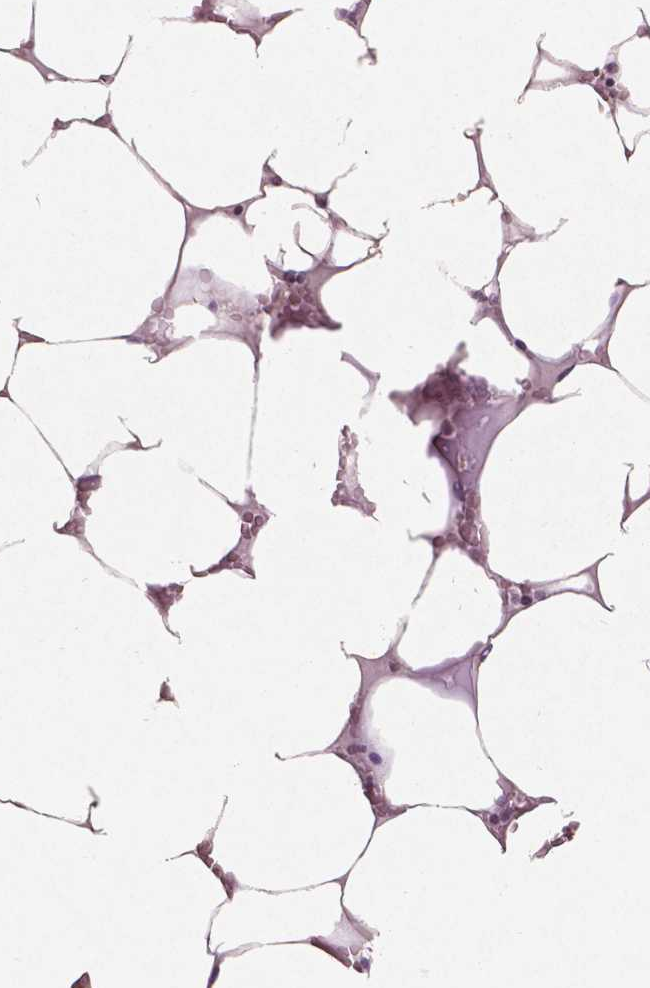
{"staining": {"intensity": "moderate", "quantity": ">75%", "location": "nuclear"}, "tissue": "bone marrow", "cell_type": "Hematopoietic cells", "image_type": "normal", "snomed": [{"axis": "morphology", "description": "Normal tissue, NOS"}, {"axis": "topography", "description": "Bone marrow"}], "caption": "IHC of normal bone marrow exhibits medium levels of moderate nuclear staining in approximately >75% of hematopoietic cells. (DAB IHC with brightfield microscopy, high magnification).", "gene": "BRD4", "patient": {"sex": "female", "age": 52}}